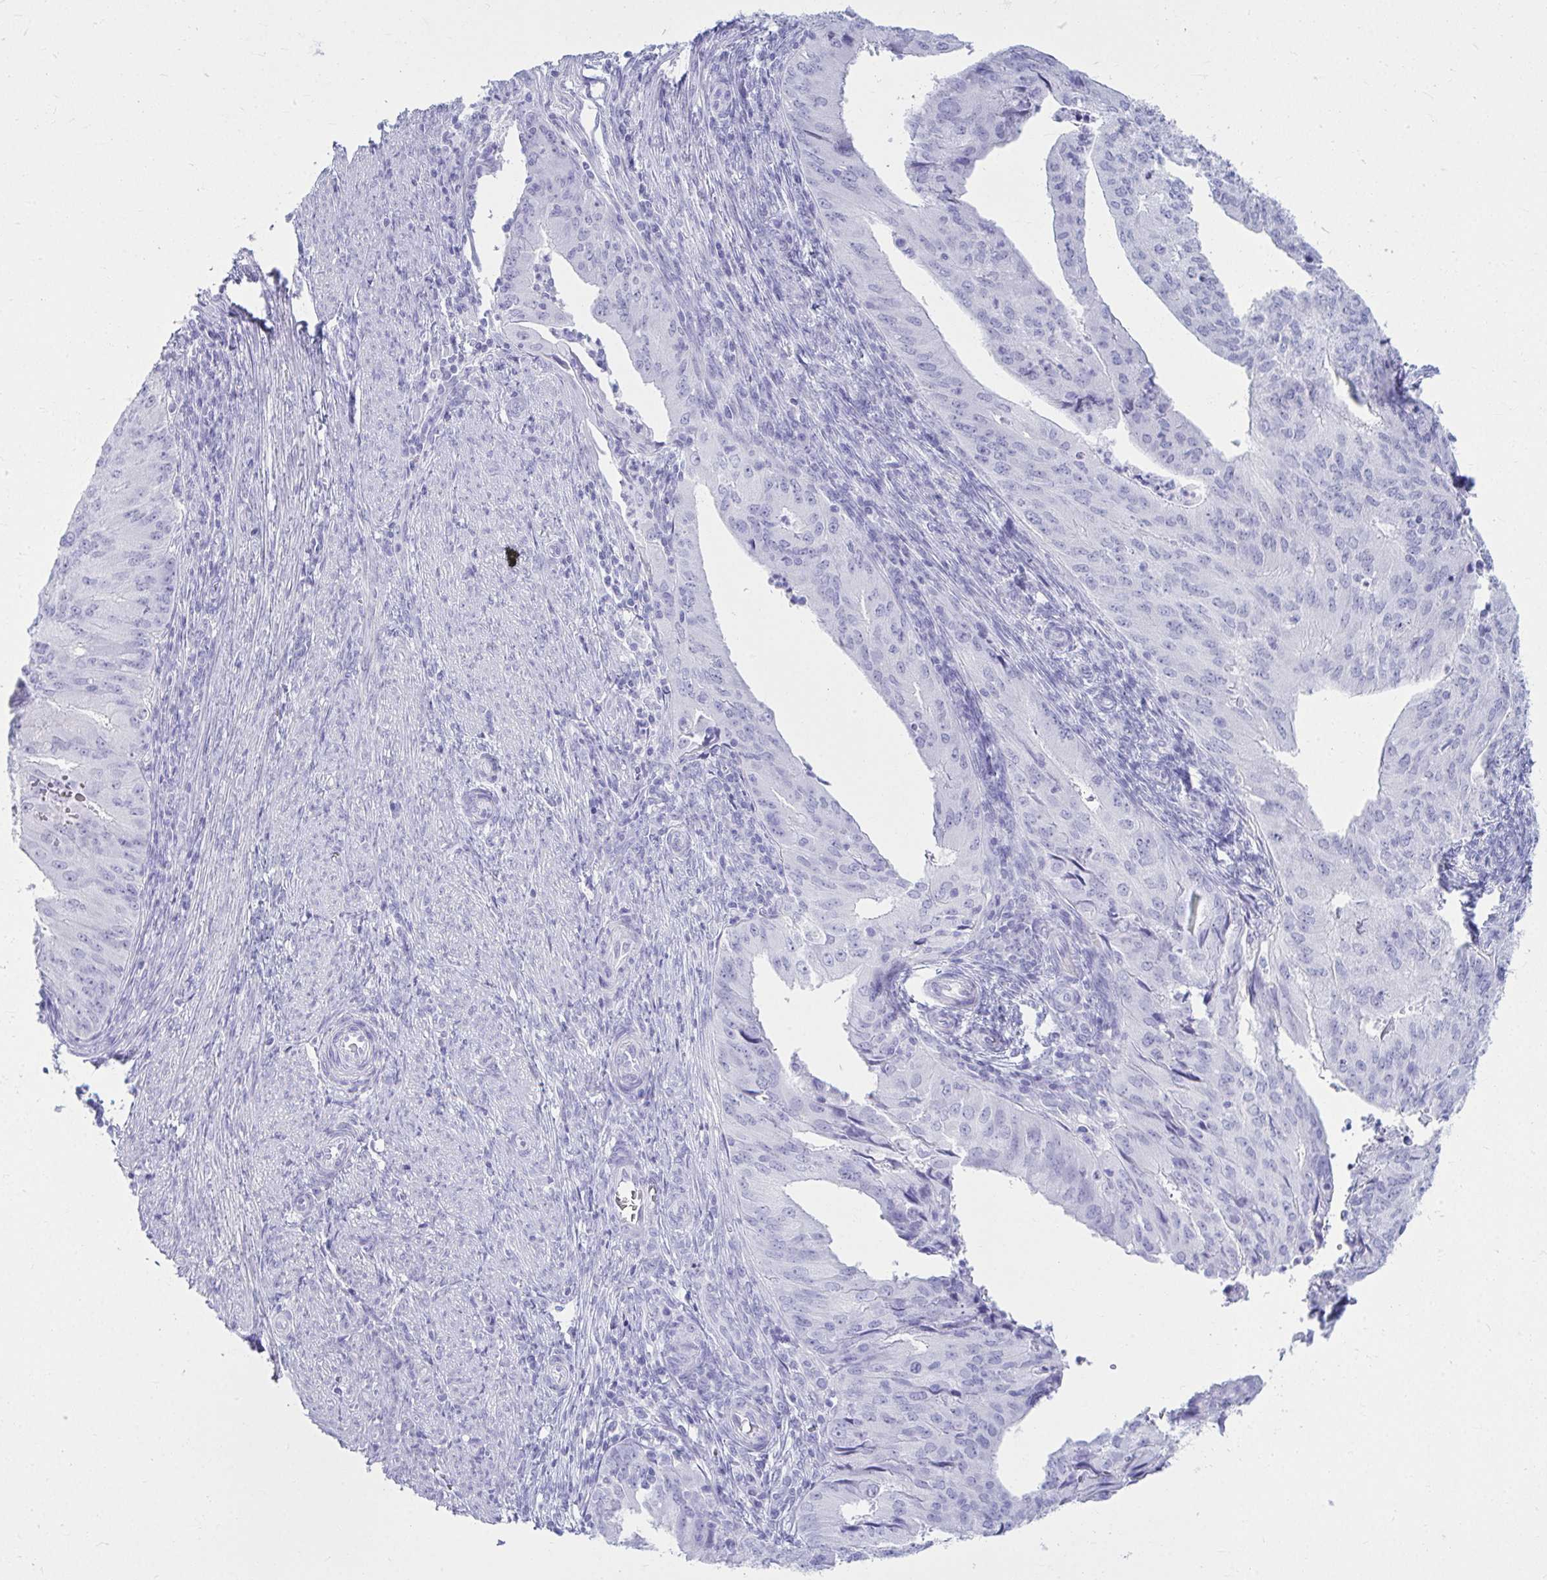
{"staining": {"intensity": "negative", "quantity": "none", "location": "none"}, "tissue": "endometrial cancer", "cell_type": "Tumor cells", "image_type": "cancer", "snomed": [{"axis": "morphology", "description": "Adenocarcinoma, NOS"}, {"axis": "topography", "description": "Endometrium"}], "caption": "The immunohistochemistry (IHC) histopathology image has no significant positivity in tumor cells of endometrial adenocarcinoma tissue. The staining was performed using DAB to visualize the protein expression in brown, while the nuclei were stained in blue with hematoxylin (Magnification: 20x).", "gene": "ATP4B", "patient": {"sex": "female", "age": 50}}